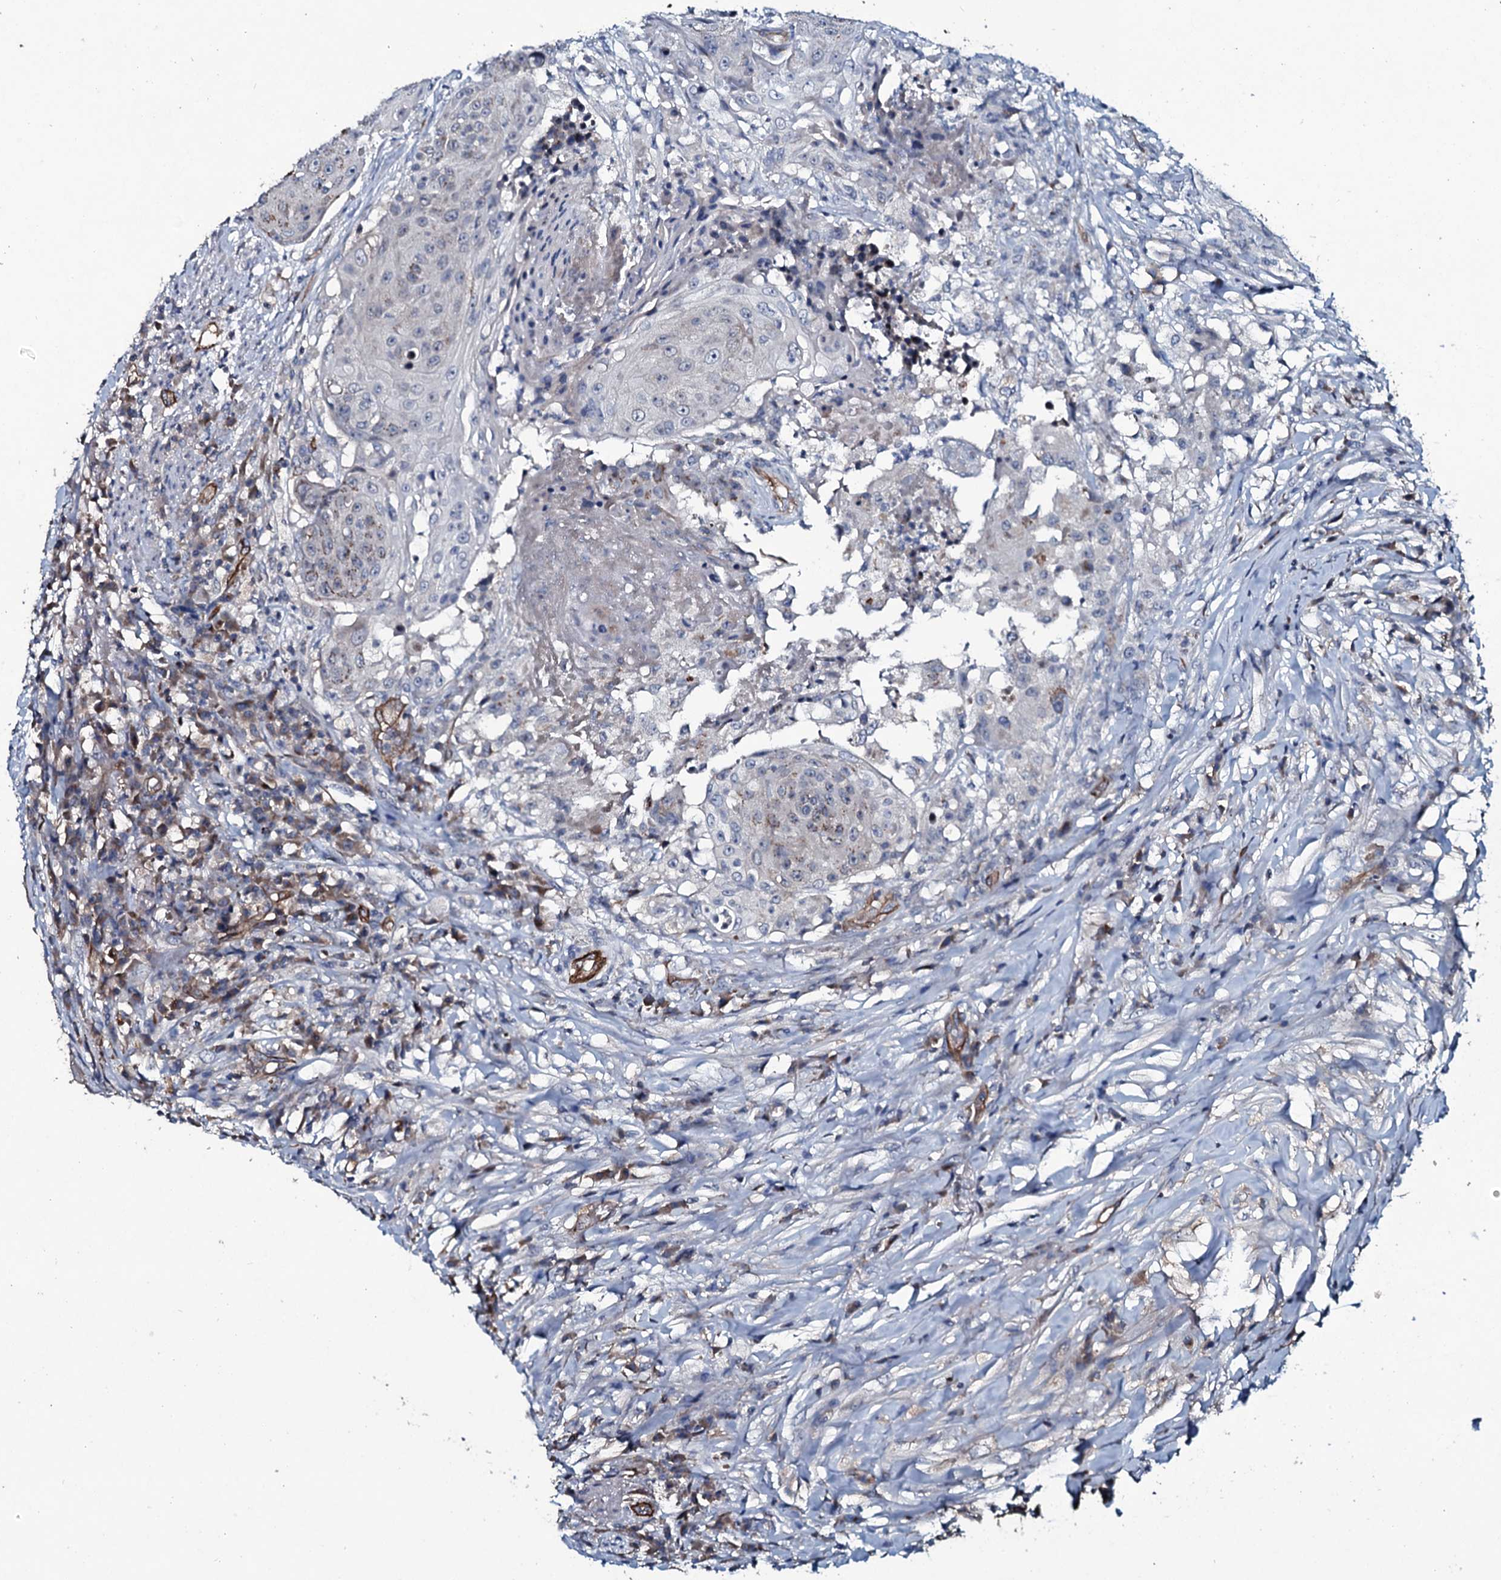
{"staining": {"intensity": "weak", "quantity": "<25%", "location": "cytoplasmic/membranous"}, "tissue": "urothelial cancer", "cell_type": "Tumor cells", "image_type": "cancer", "snomed": [{"axis": "morphology", "description": "Urothelial carcinoma, High grade"}, {"axis": "topography", "description": "Urinary bladder"}], "caption": "IHC micrograph of neoplastic tissue: human urothelial cancer stained with DAB reveals no significant protein positivity in tumor cells.", "gene": "CLEC14A", "patient": {"sex": "female", "age": 63}}